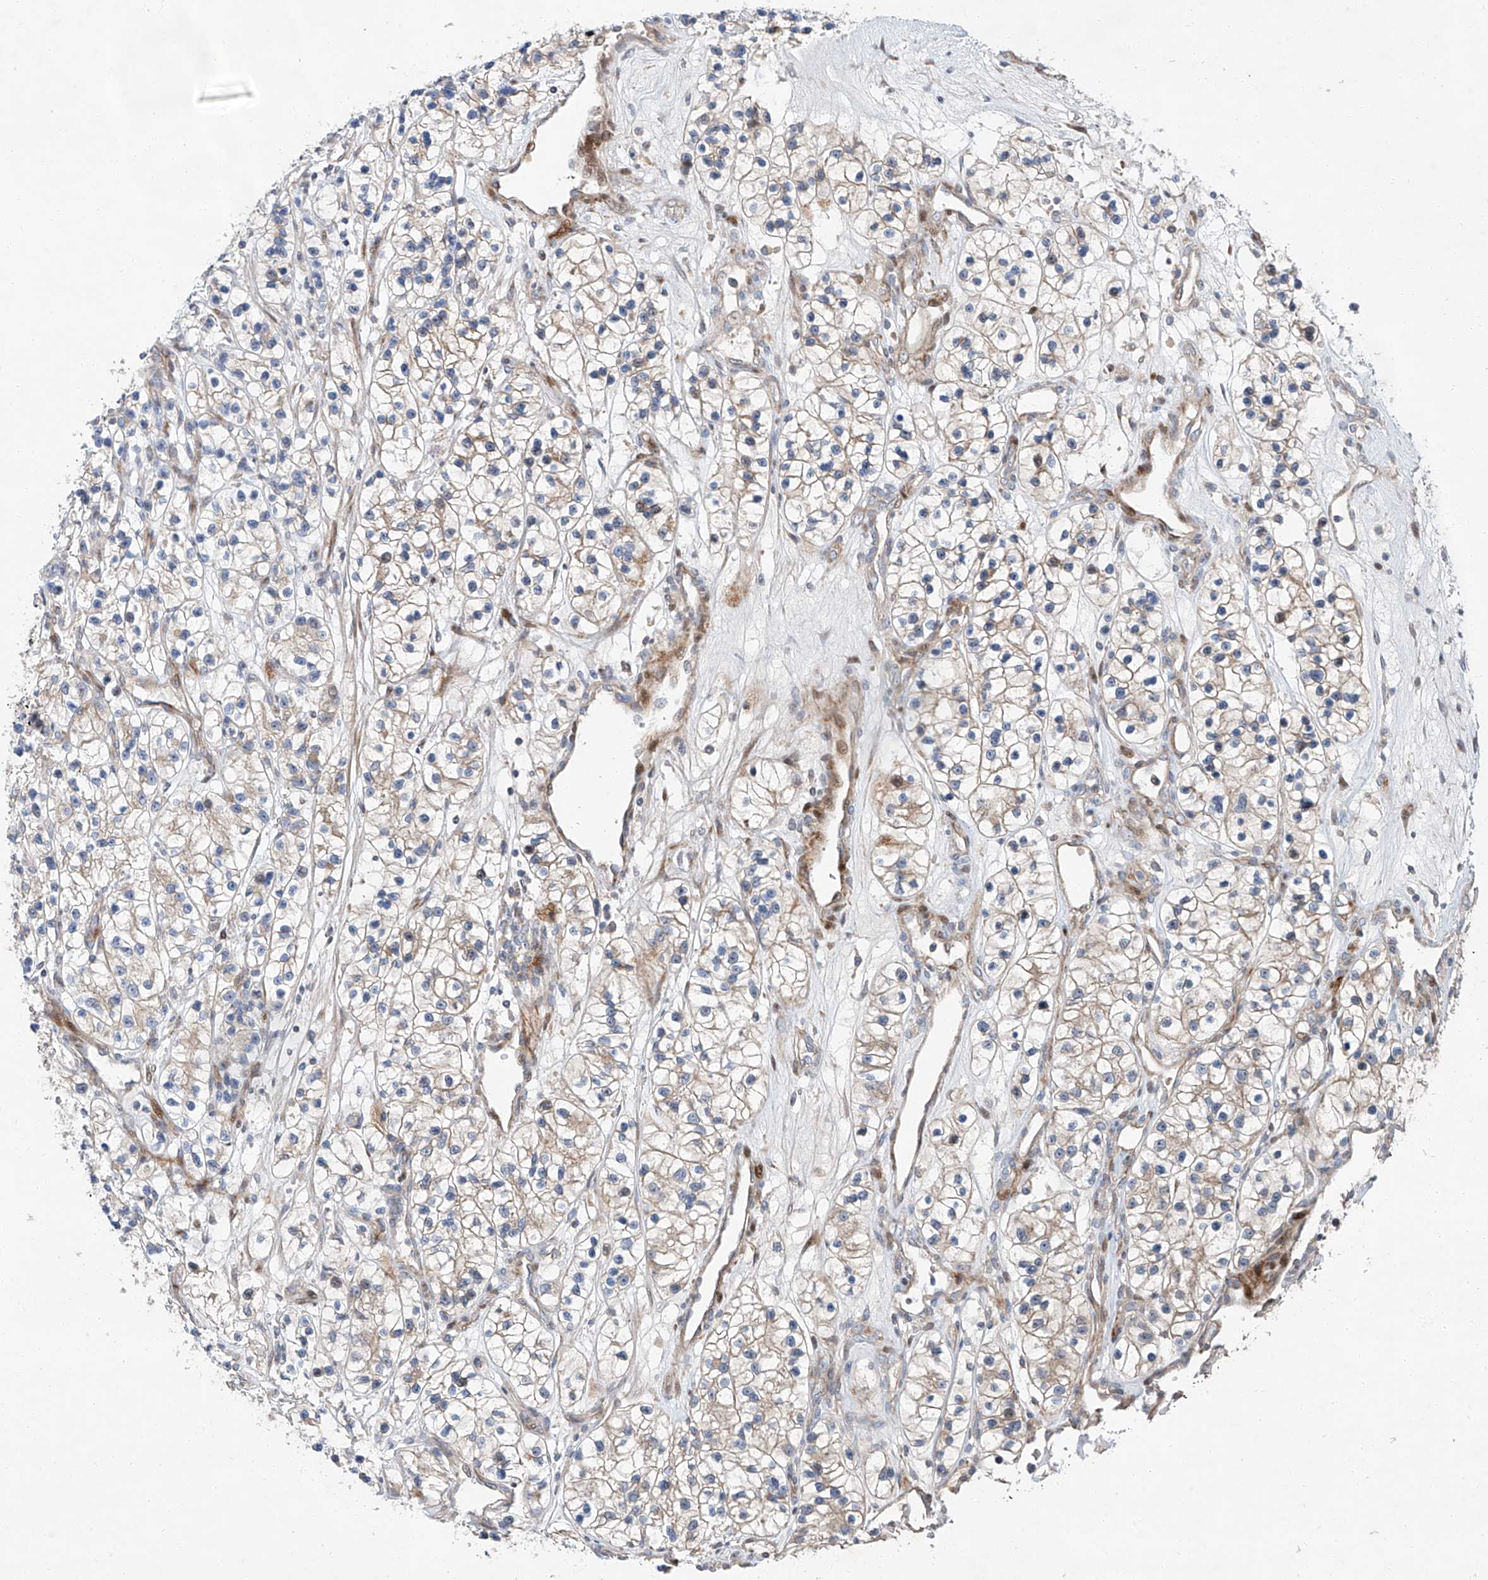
{"staining": {"intensity": "negative", "quantity": "none", "location": "none"}, "tissue": "renal cancer", "cell_type": "Tumor cells", "image_type": "cancer", "snomed": [{"axis": "morphology", "description": "Adenocarcinoma, NOS"}, {"axis": "topography", "description": "Kidney"}], "caption": "Image shows no significant protein expression in tumor cells of renal cancer.", "gene": "USF3", "patient": {"sex": "female", "age": 57}}